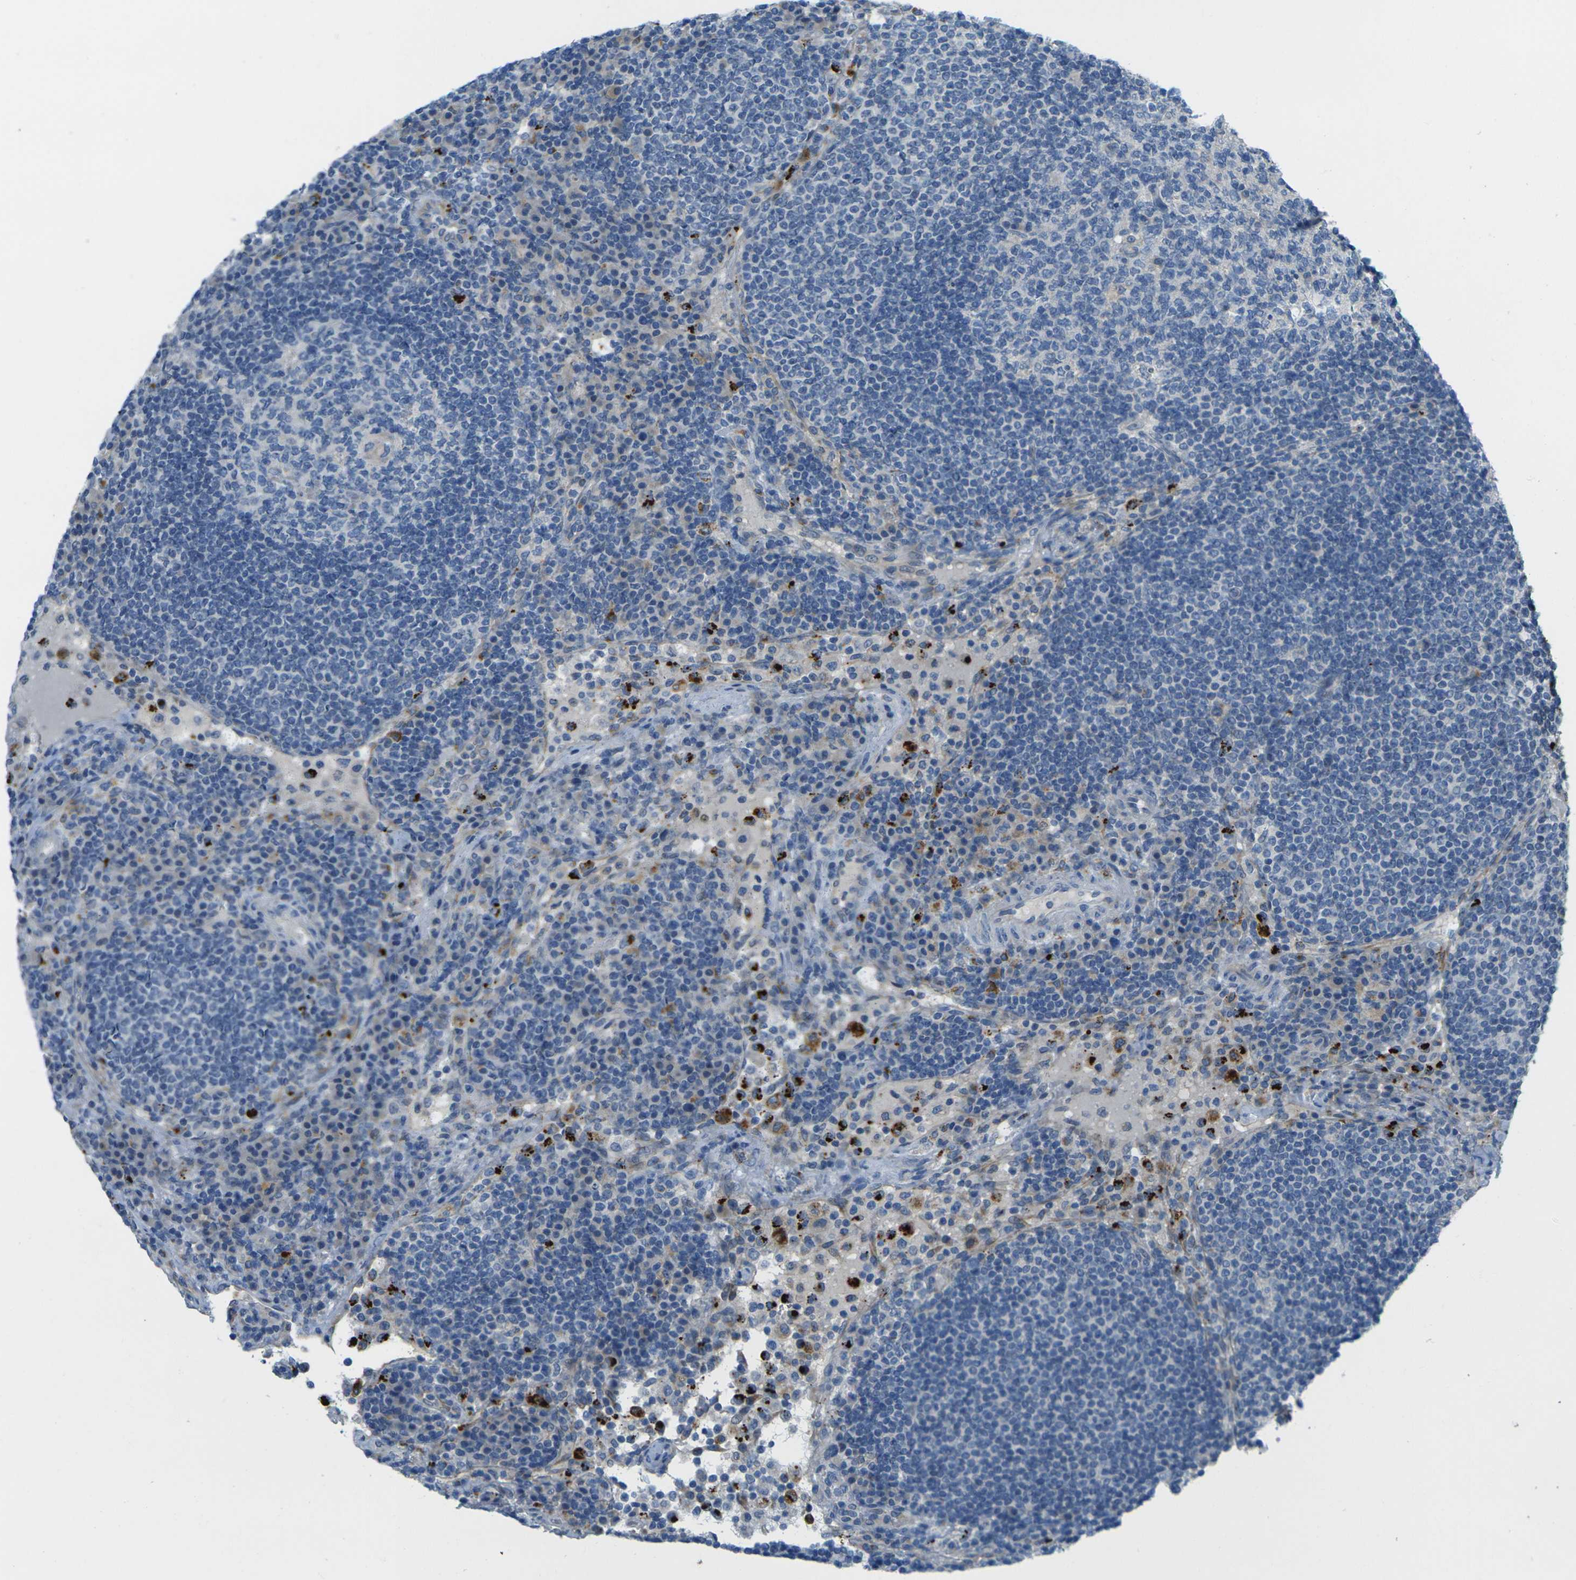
{"staining": {"intensity": "negative", "quantity": "none", "location": "none"}, "tissue": "lymph node", "cell_type": "Germinal center cells", "image_type": "normal", "snomed": [{"axis": "morphology", "description": "Normal tissue, NOS"}, {"axis": "topography", "description": "Lymph node"}], "caption": "Immunohistochemistry of benign human lymph node exhibits no positivity in germinal center cells.", "gene": "CYP2C8", "patient": {"sex": "female", "age": 53}}